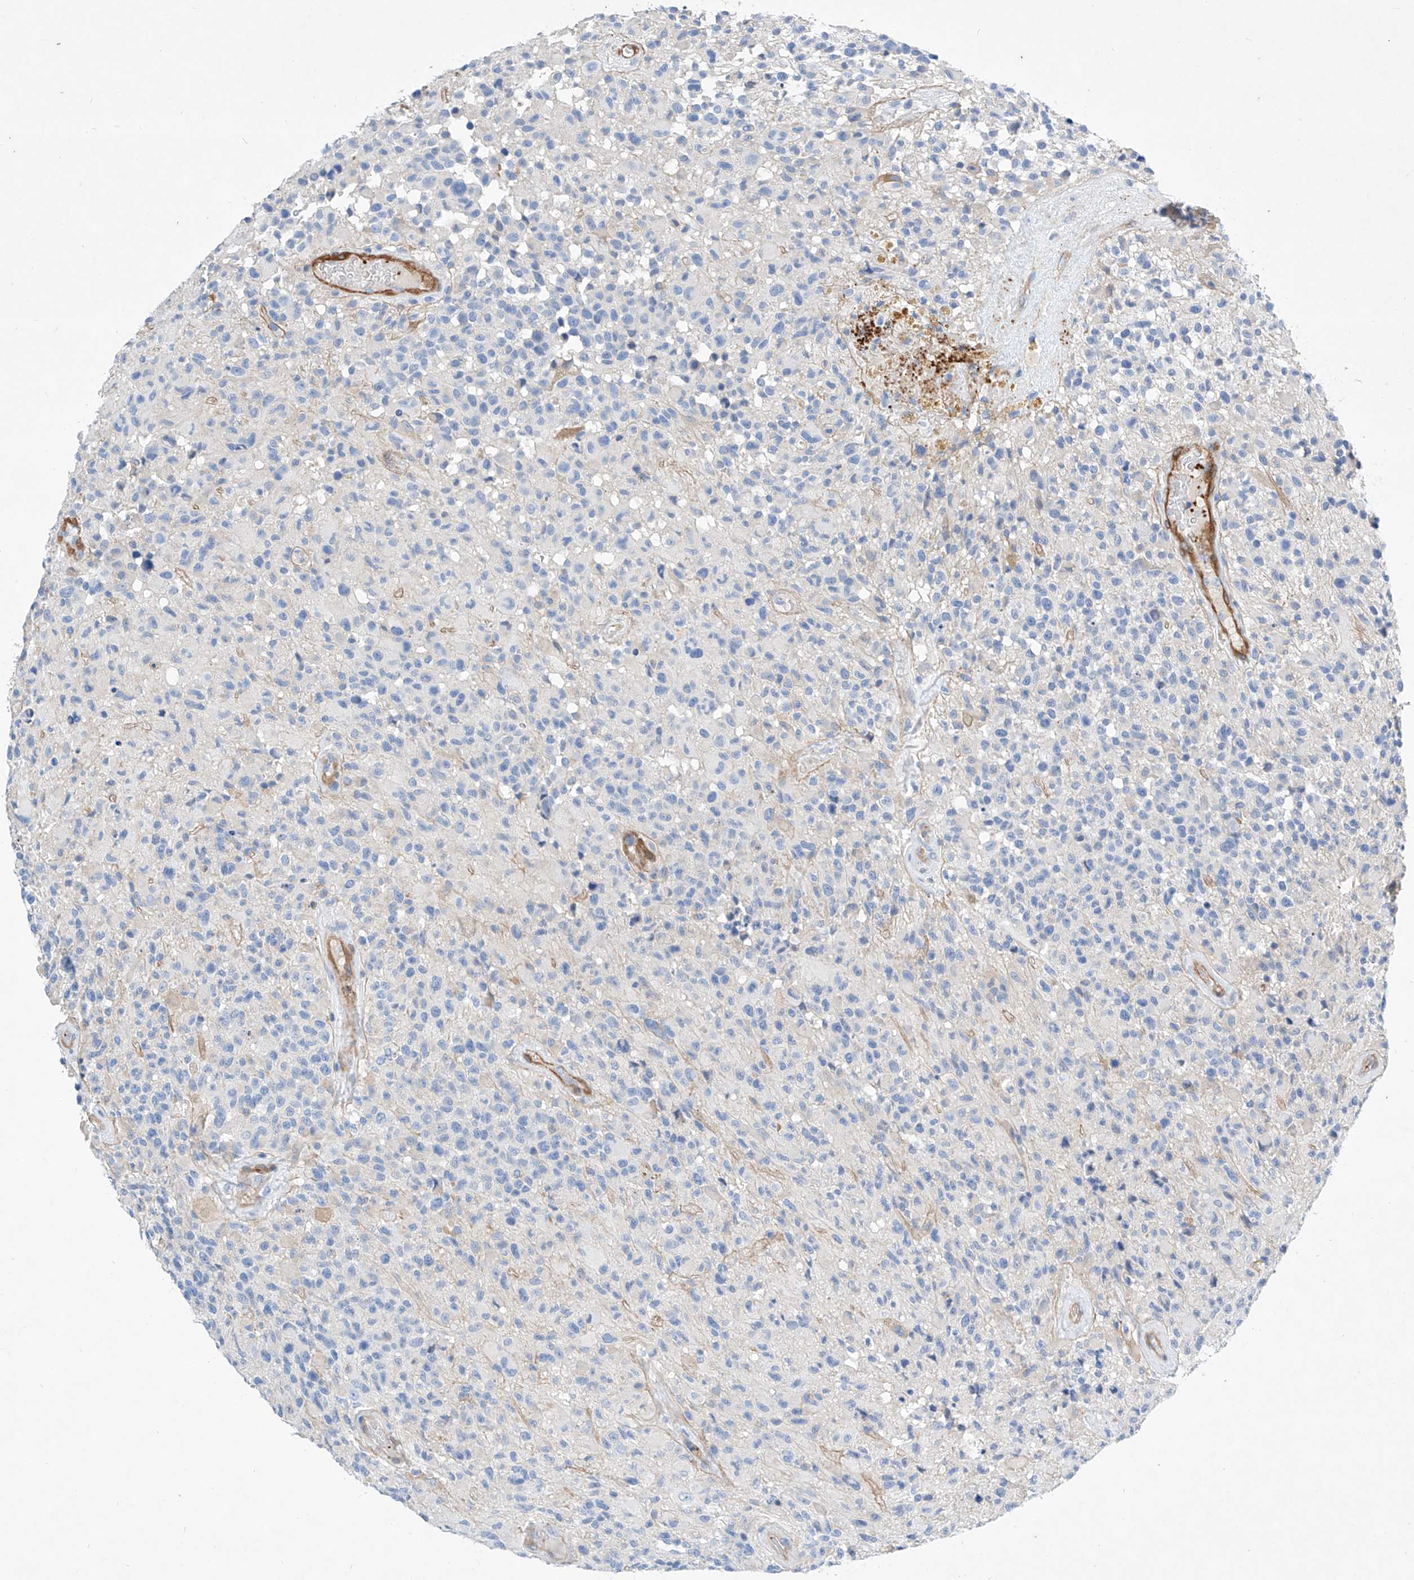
{"staining": {"intensity": "negative", "quantity": "none", "location": "none"}, "tissue": "glioma", "cell_type": "Tumor cells", "image_type": "cancer", "snomed": [{"axis": "morphology", "description": "Glioma, malignant, High grade"}, {"axis": "morphology", "description": "Glioblastoma, NOS"}, {"axis": "topography", "description": "Brain"}], "caption": "Glioma stained for a protein using immunohistochemistry (IHC) demonstrates no expression tumor cells.", "gene": "TAS2R60", "patient": {"sex": "male", "age": 60}}